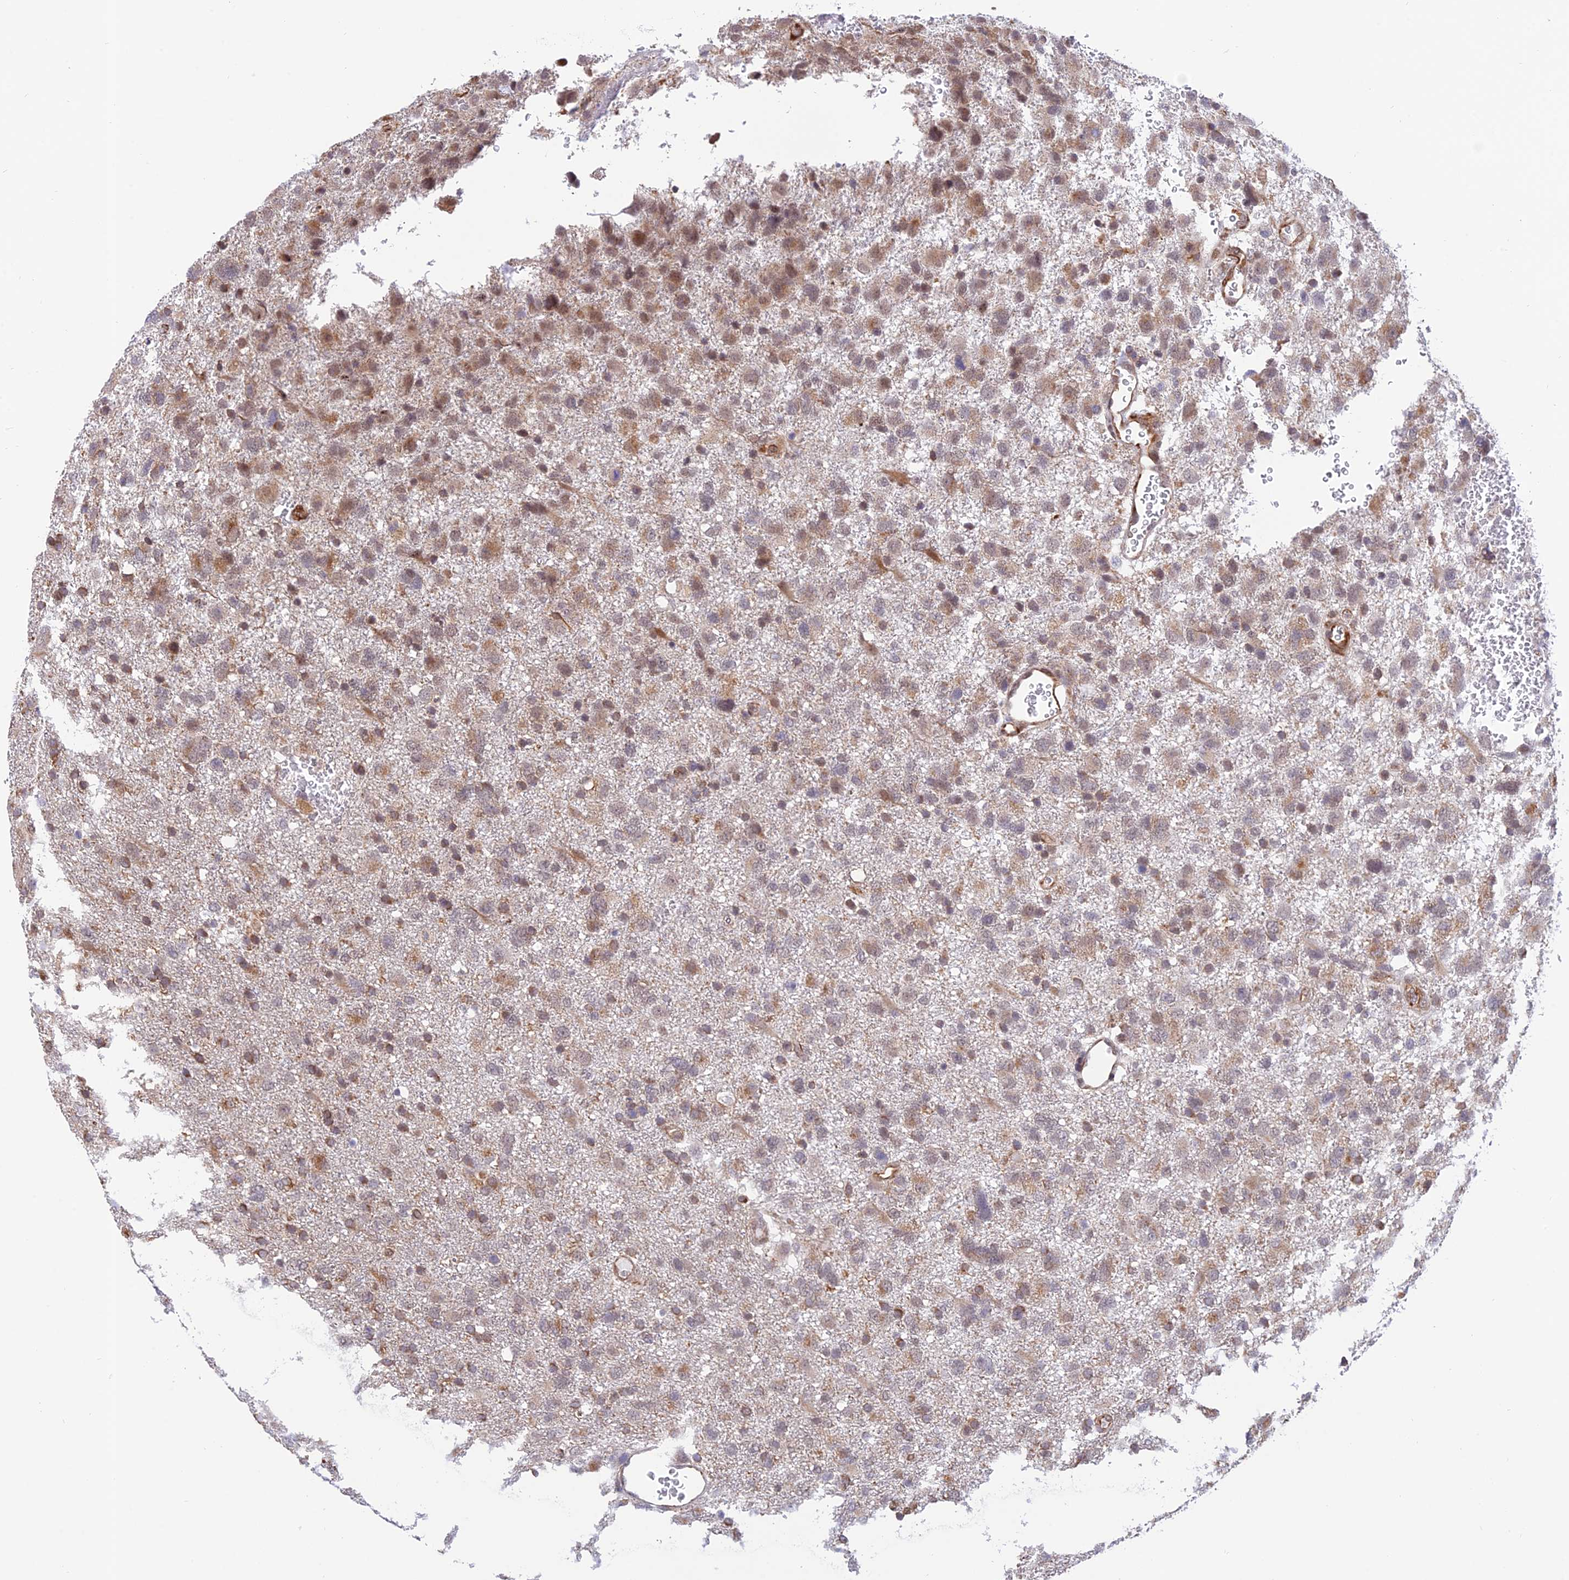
{"staining": {"intensity": "weak", "quantity": "25%-75%", "location": "cytoplasmic/membranous,nuclear"}, "tissue": "glioma", "cell_type": "Tumor cells", "image_type": "cancer", "snomed": [{"axis": "morphology", "description": "Glioma, malignant, High grade"}, {"axis": "topography", "description": "Brain"}], "caption": "Immunohistochemistry (IHC) (DAB) staining of human glioma shows weak cytoplasmic/membranous and nuclear protein expression in approximately 25%-75% of tumor cells.", "gene": "PAGR1", "patient": {"sex": "male", "age": 61}}